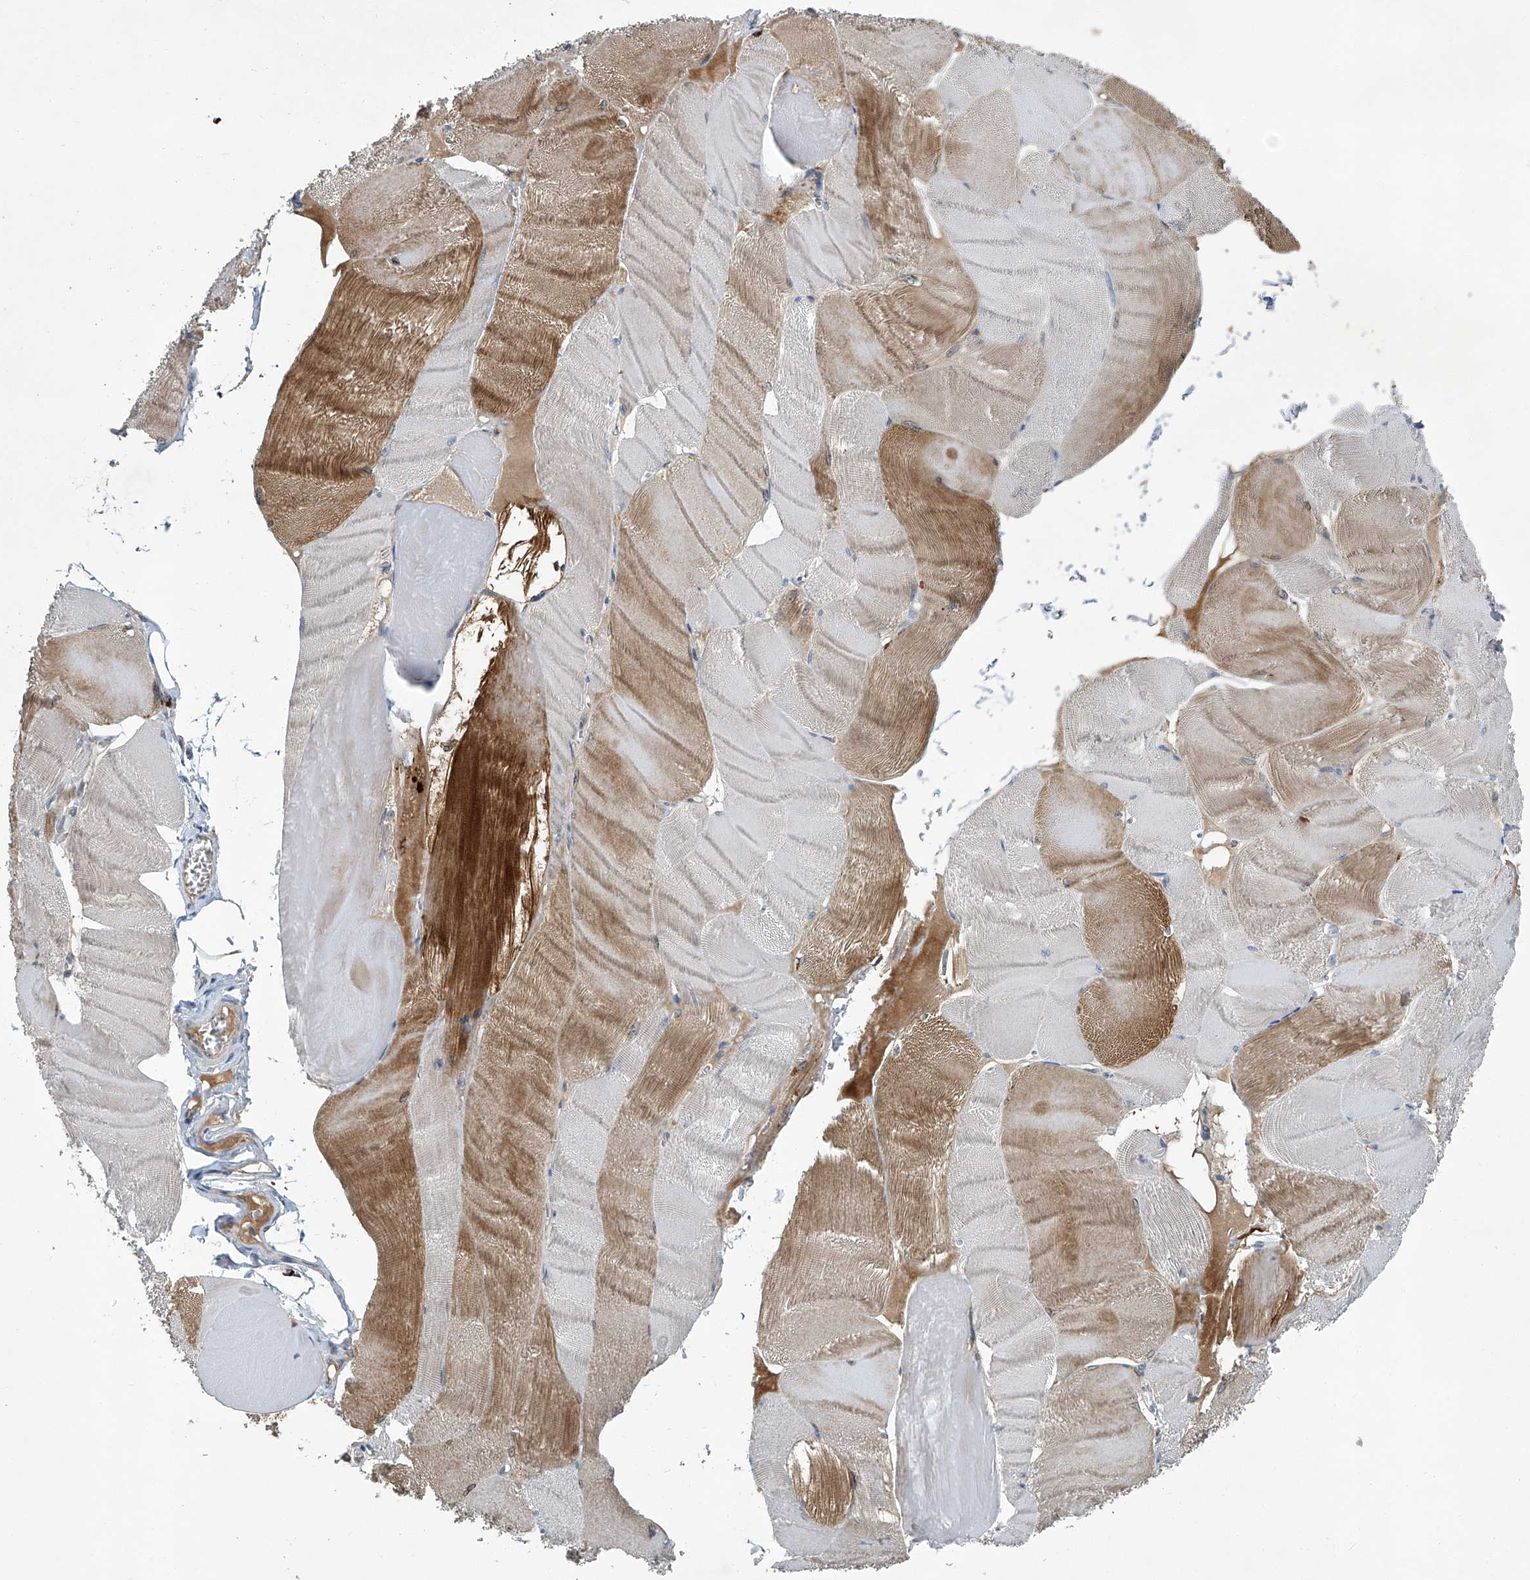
{"staining": {"intensity": "moderate", "quantity": "25%-75%", "location": "cytoplasmic/membranous"}, "tissue": "skeletal muscle", "cell_type": "Myocytes", "image_type": "normal", "snomed": [{"axis": "morphology", "description": "Normal tissue, NOS"}, {"axis": "morphology", "description": "Basal cell carcinoma"}, {"axis": "topography", "description": "Skeletal muscle"}], "caption": "Protein expression analysis of unremarkable skeletal muscle exhibits moderate cytoplasmic/membranous staining in about 25%-75% of myocytes.", "gene": "FAM167A", "patient": {"sex": "female", "age": 64}}